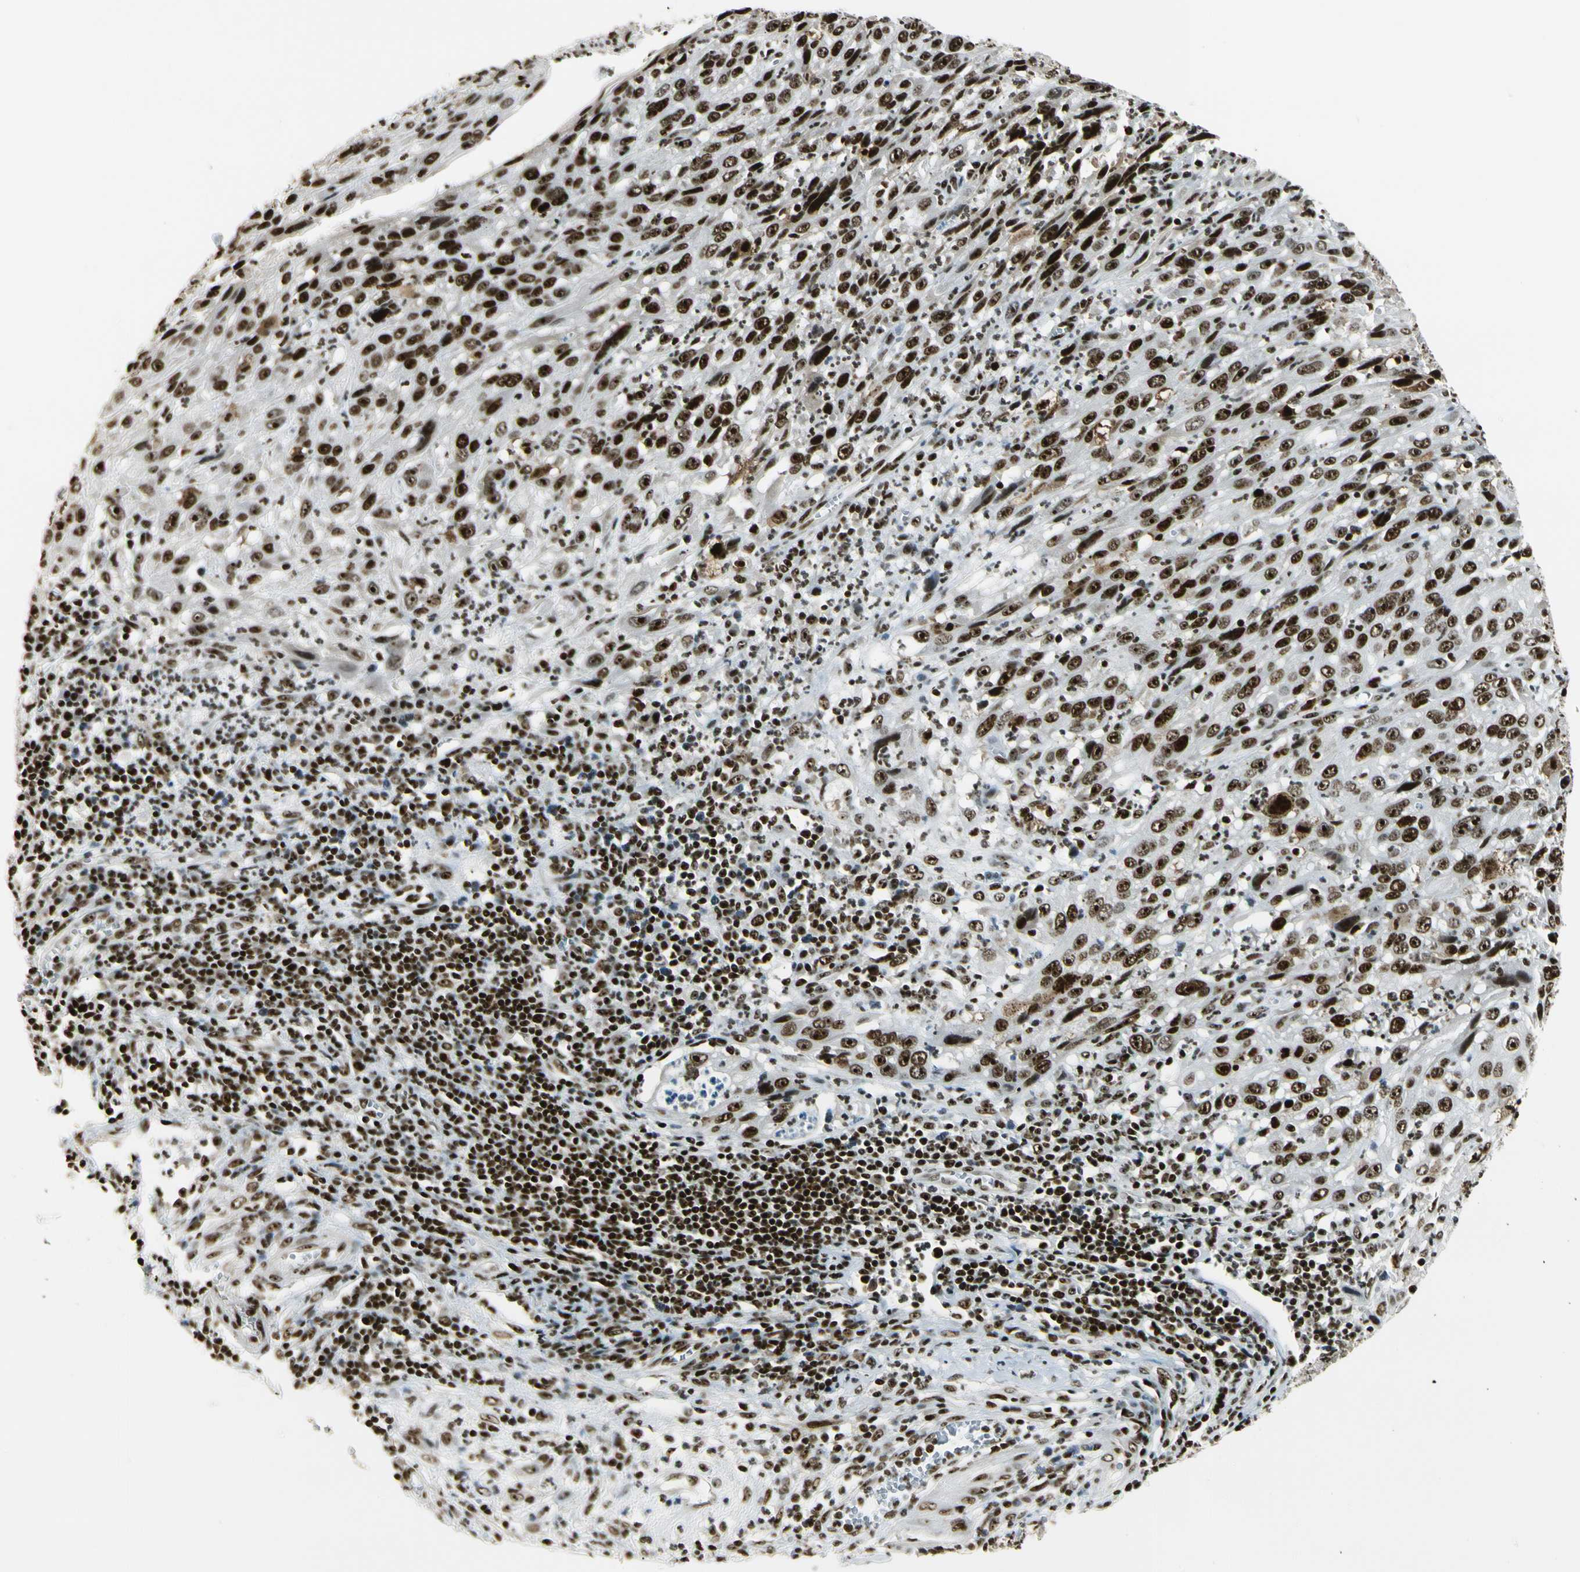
{"staining": {"intensity": "strong", "quantity": ">75%", "location": "nuclear"}, "tissue": "cervical cancer", "cell_type": "Tumor cells", "image_type": "cancer", "snomed": [{"axis": "morphology", "description": "Squamous cell carcinoma, NOS"}, {"axis": "topography", "description": "Cervix"}], "caption": "The histopathology image demonstrates staining of cervical cancer, revealing strong nuclear protein positivity (brown color) within tumor cells. (brown staining indicates protein expression, while blue staining denotes nuclei).", "gene": "UBTF", "patient": {"sex": "female", "age": 32}}